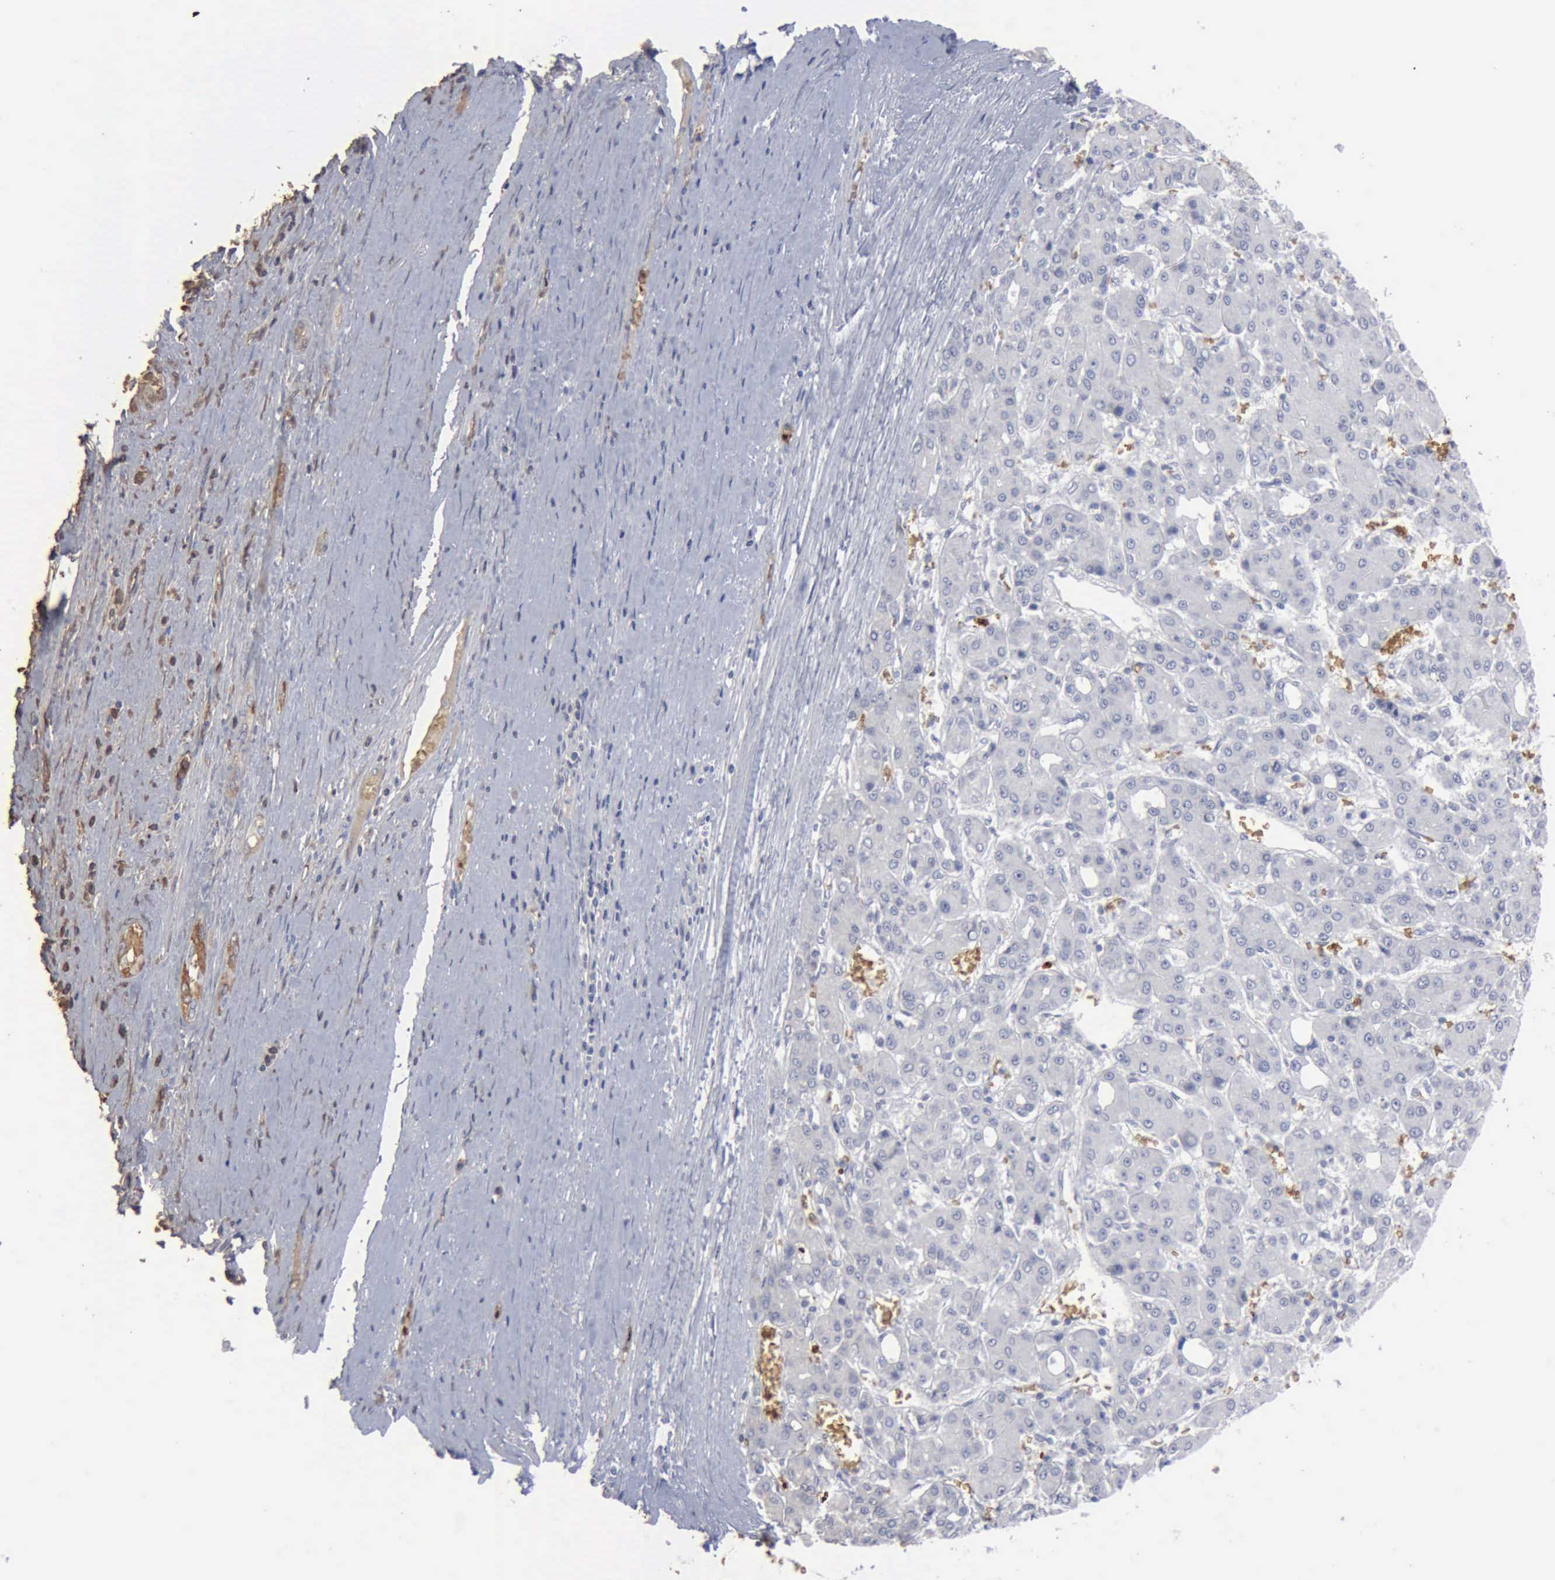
{"staining": {"intensity": "negative", "quantity": "none", "location": "none"}, "tissue": "liver cancer", "cell_type": "Tumor cells", "image_type": "cancer", "snomed": [{"axis": "morphology", "description": "Carcinoma, Hepatocellular, NOS"}, {"axis": "topography", "description": "Liver"}], "caption": "DAB (3,3'-diaminobenzidine) immunohistochemical staining of human liver hepatocellular carcinoma exhibits no significant positivity in tumor cells.", "gene": "TGFB1", "patient": {"sex": "male", "age": 69}}